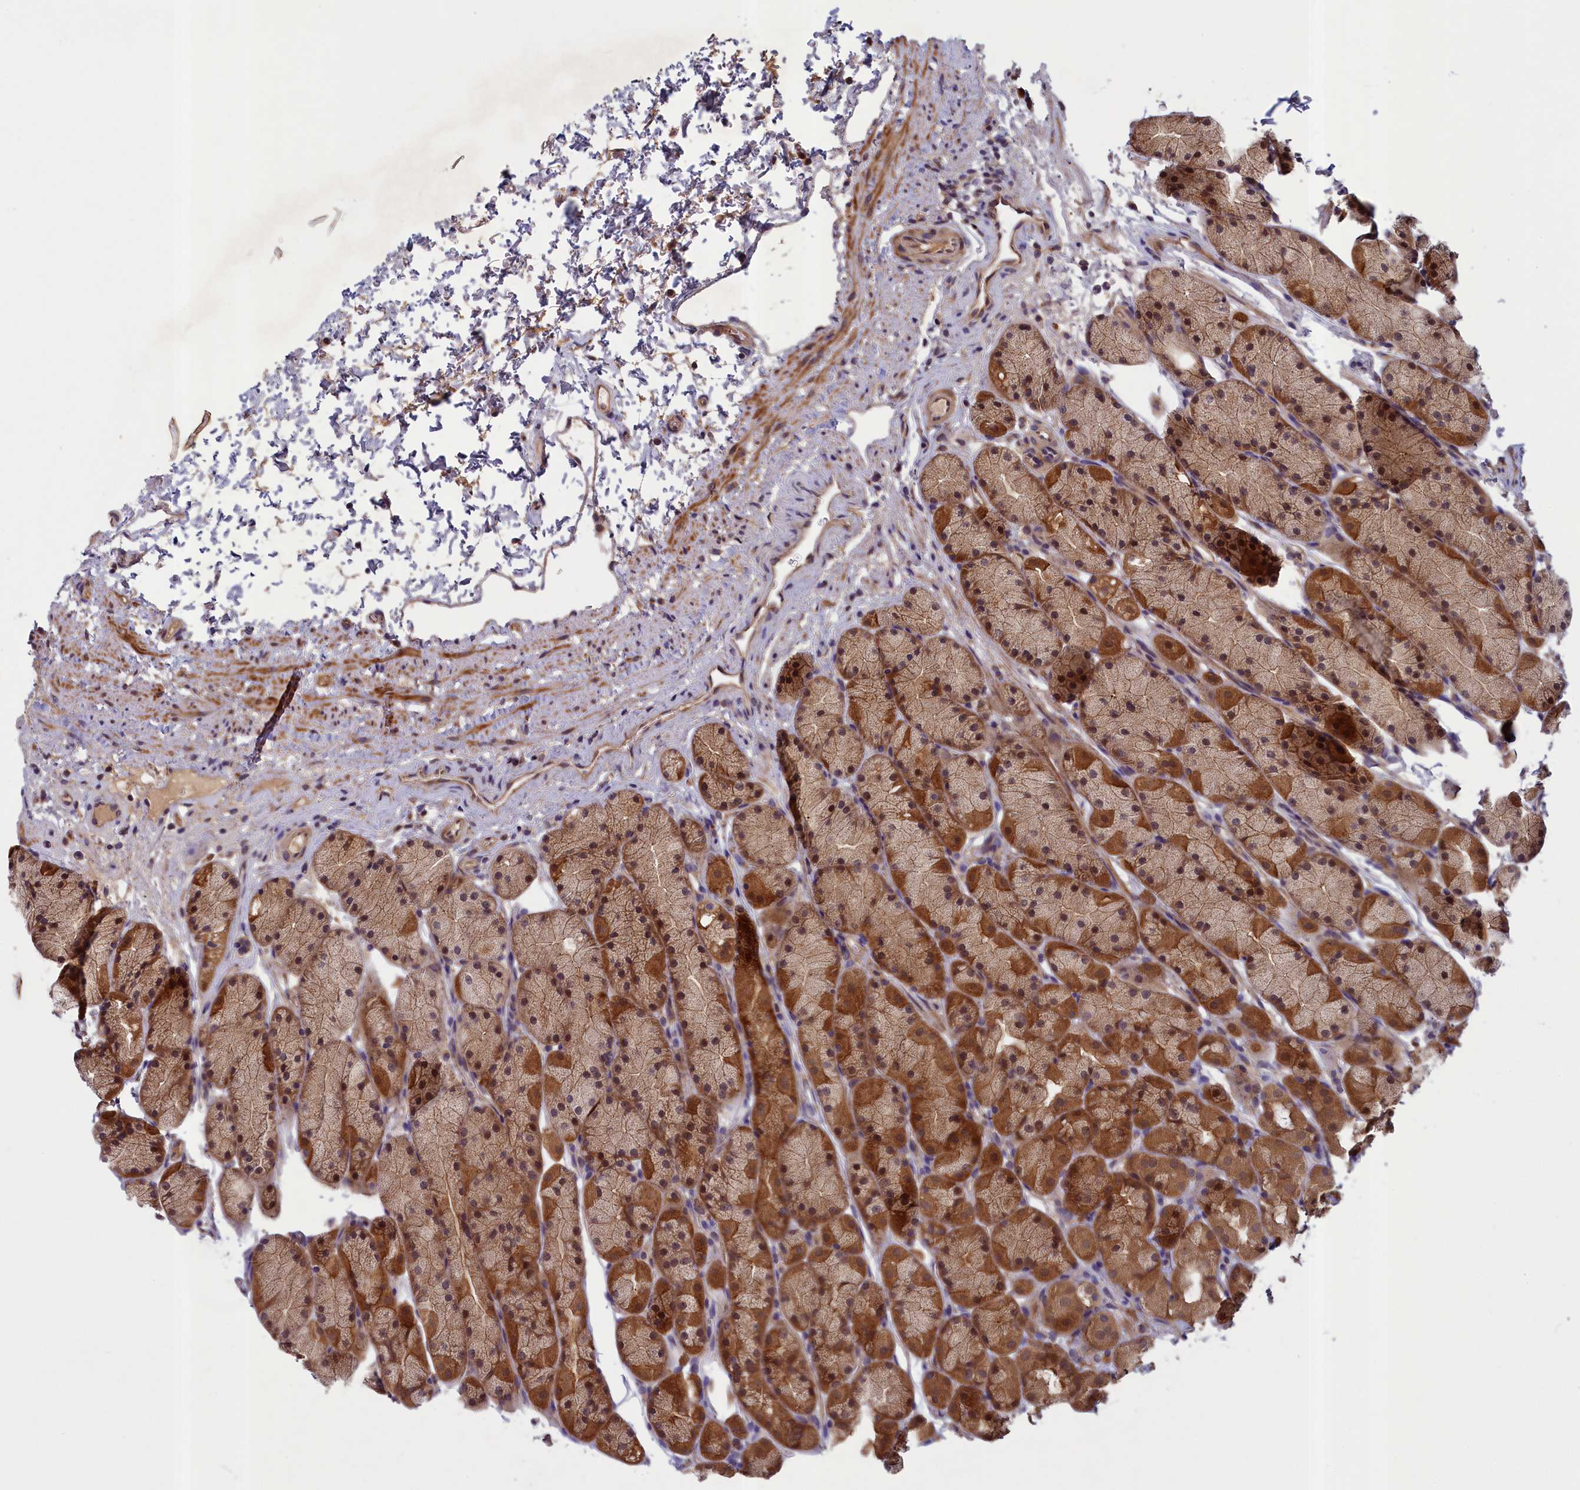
{"staining": {"intensity": "moderate", "quantity": ">75%", "location": "cytoplasmic/membranous"}, "tissue": "stomach", "cell_type": "Glandular cells", "image_type": "normal", "snomed": [{"axis": "morphology", "description": "Normal tissue, NOS"}, {"axis": "topography", "description": "Stomach, upper"}, {"axis": "topography", "description": "Stomach"}], "caption": "Unremarkable stomach was stained to show a protein in brown. There is medium levels of moderate cytoplasmic/membranous expression in about >75% of glandular cells.", "gene": "NUBP1", "patient": {"sex": "male", "age": 47}}